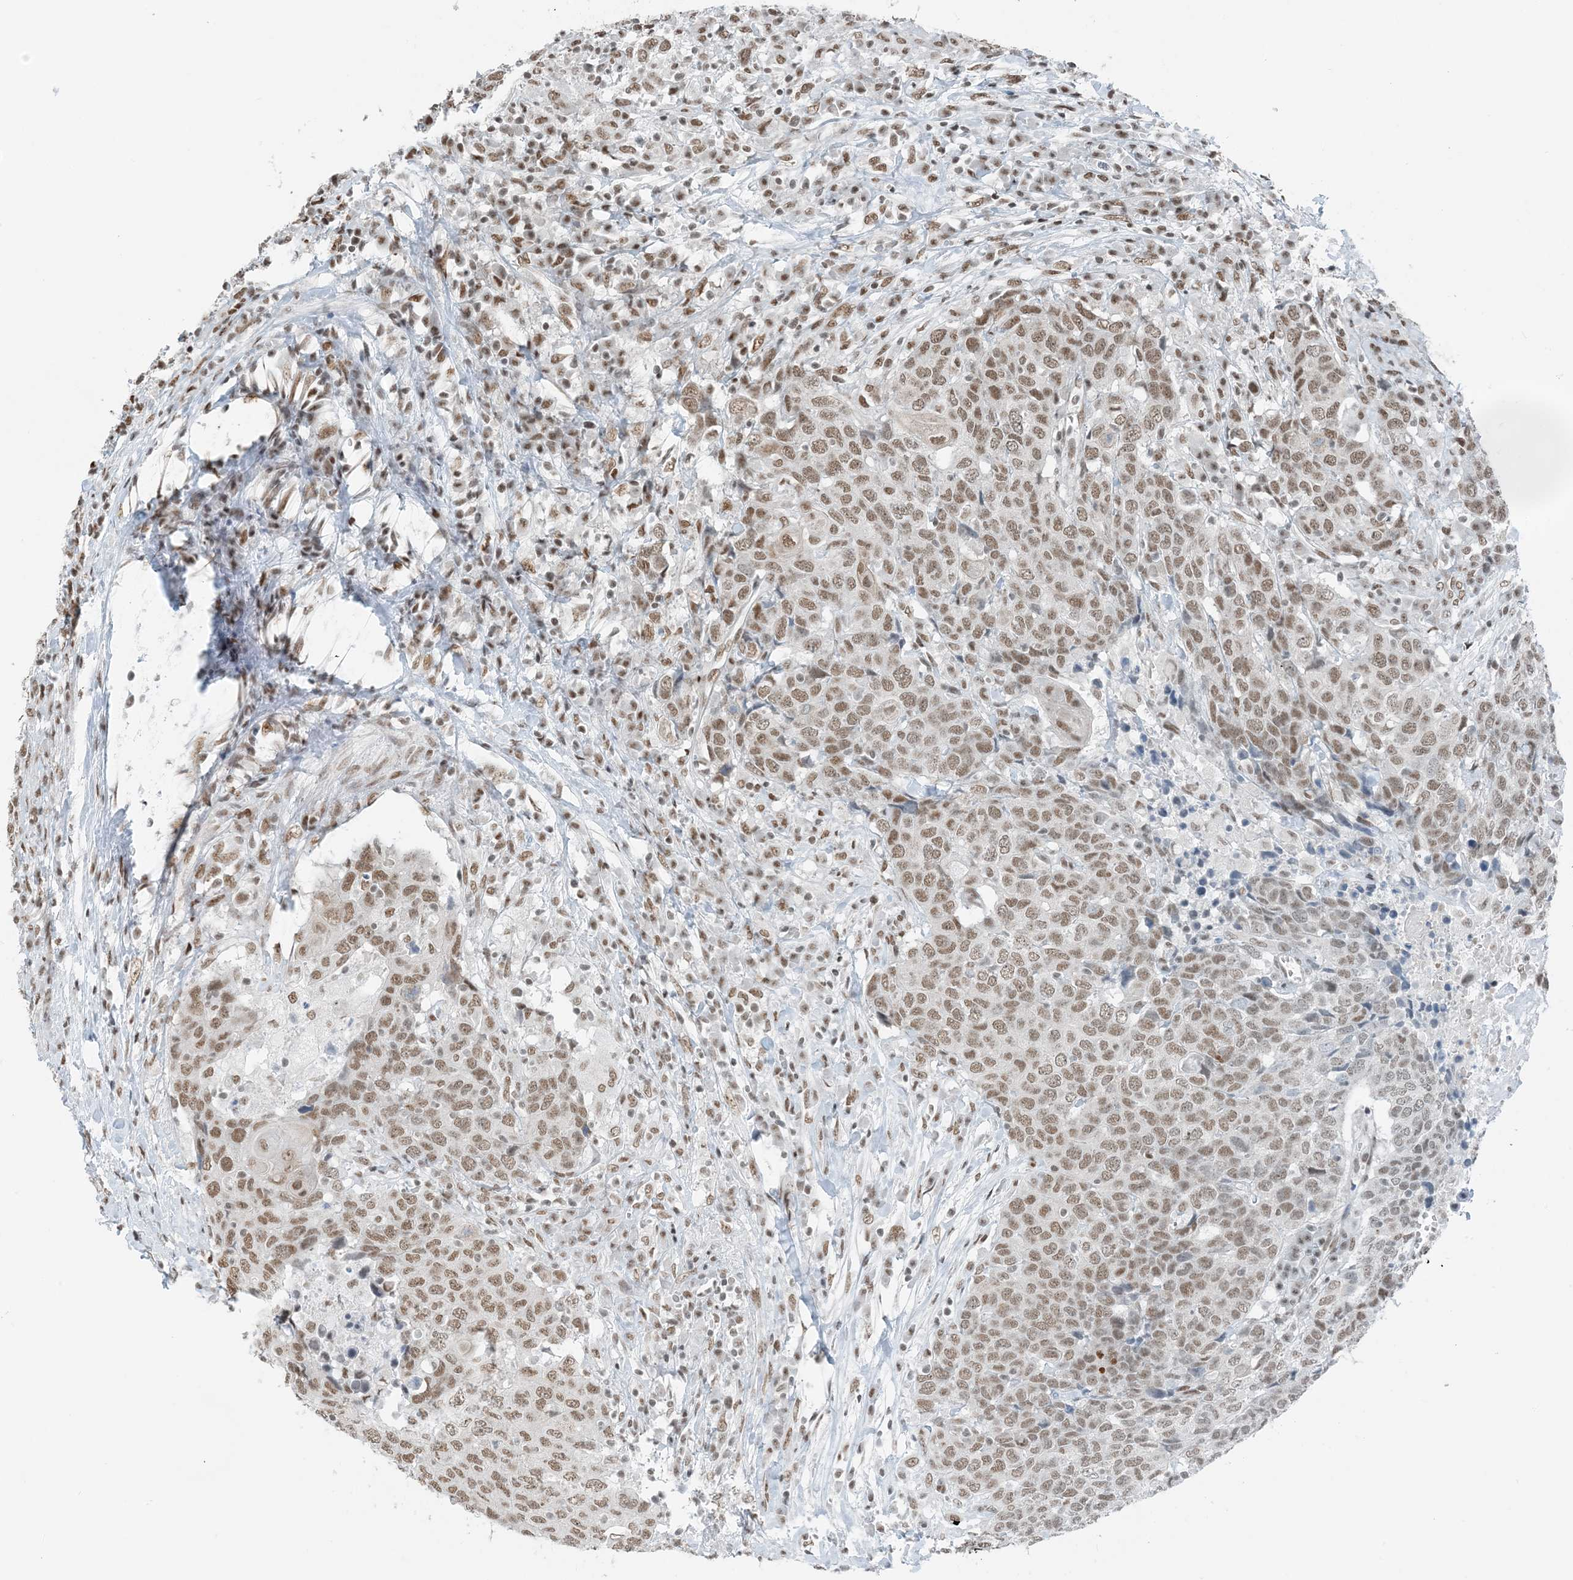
{"staining": {"intensity": "moderate", "quantity": ">75%", "location": "nuclear"}, "tissue": "head and neck cancer", "cell_type": "Tumor cells", "image_type": "cancer", "snomed": [{"axis": "morphology", "description": "Squamous cell carcinoma, NOS"}, {"axis": "topography", "description": "Head-Neck"}], "caption": "The photomicrograph displays a brown stain indicating the presence of a protein in the nuclear of tumor cells in head and neck squamous cell carcinoma. (brown staining indicates protein expression, while blue staining denotes nuclei).", "gene": "ZNF500", "patient": {"sex": "male", "age": 66}}